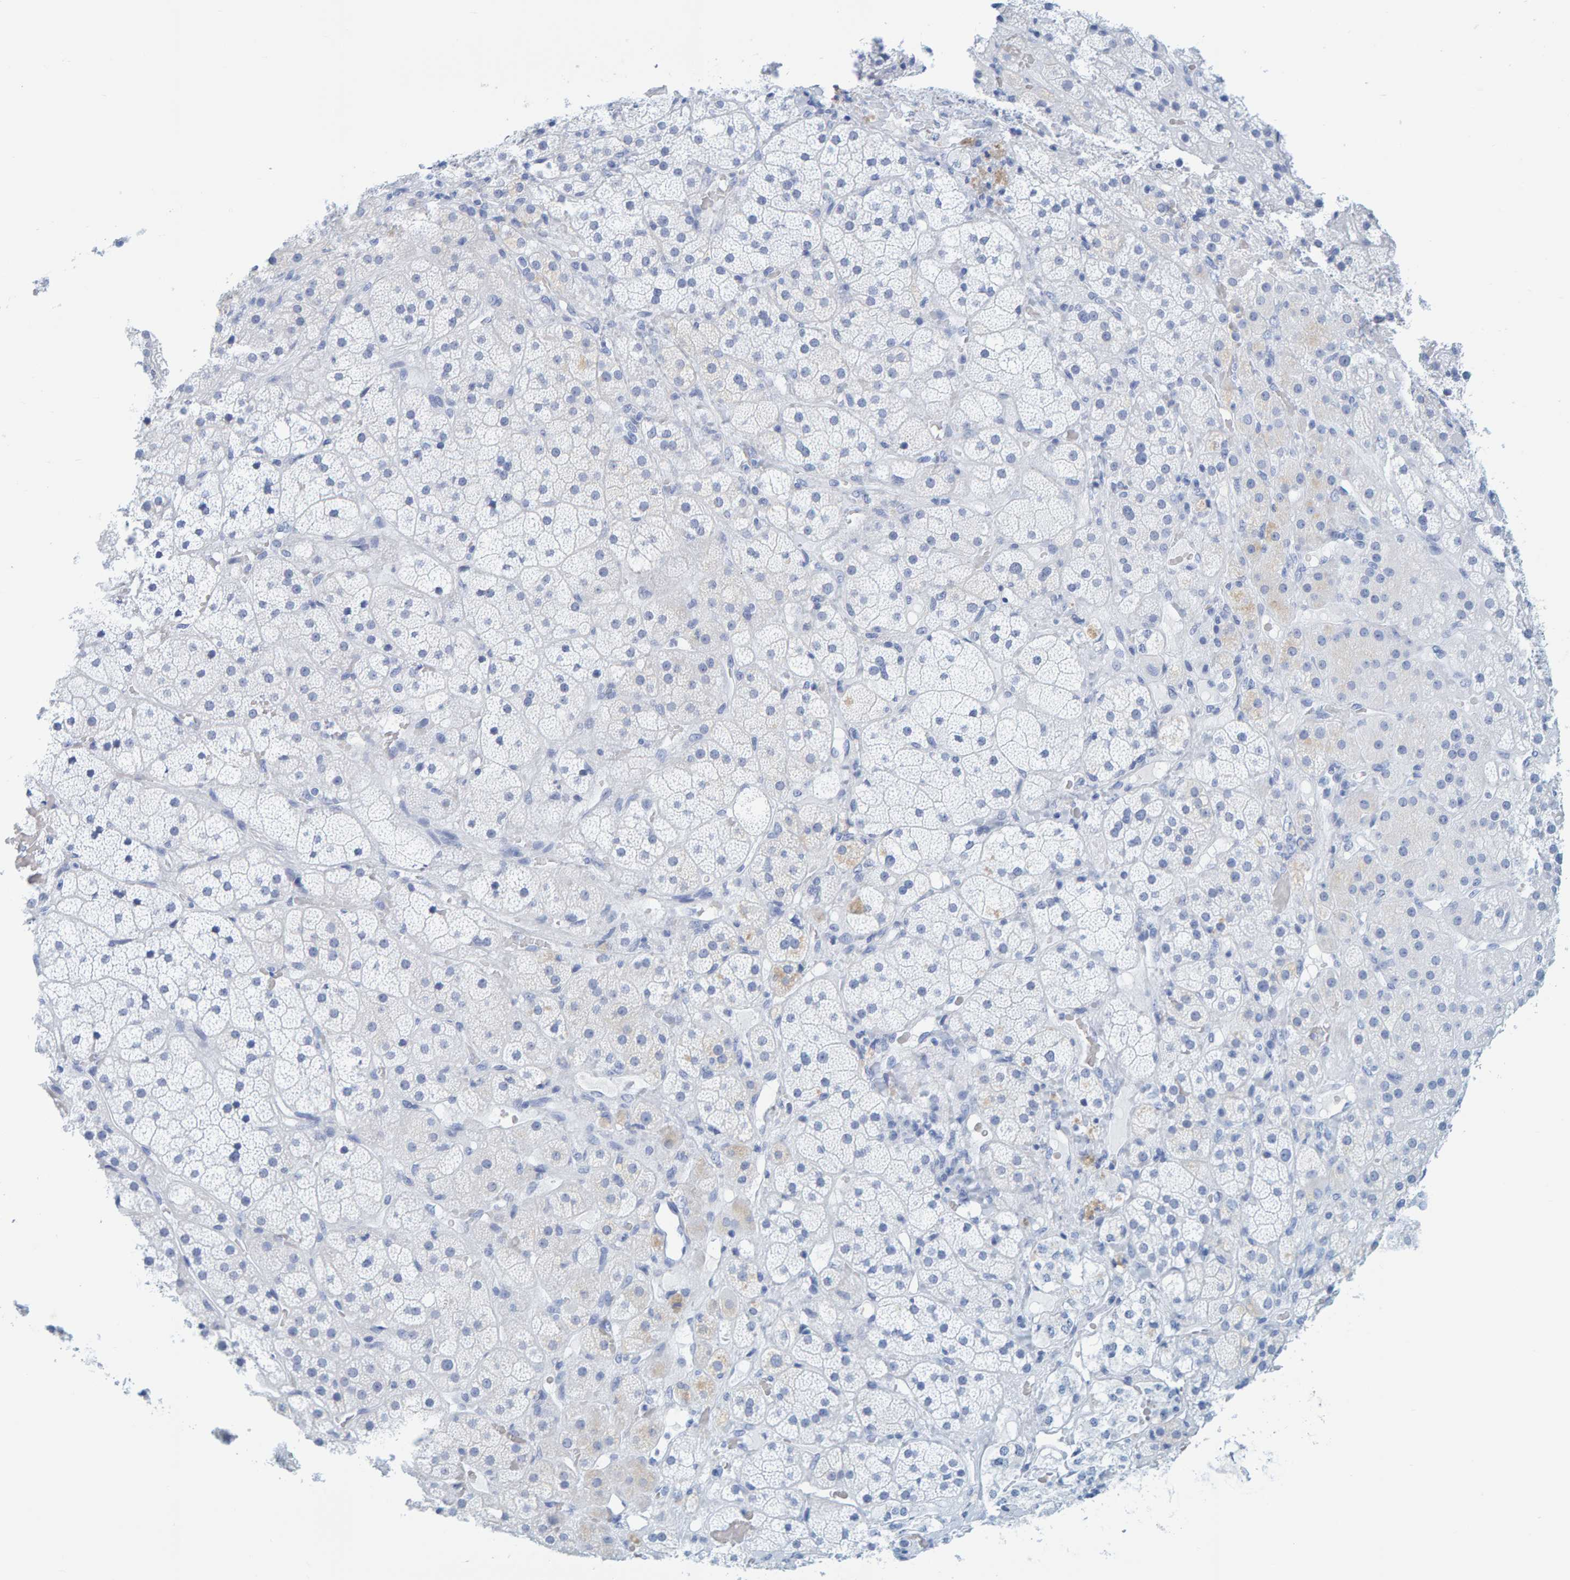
{"staining": {"intensity": "negative", "quantity": "none", "location": "none"}, "tissue": "adrenal gland", "cell_type": "Glandular cells", "image_type": "normal", "snomed": [{"axis": "morphology", "description": "Normal tissue, NOS"}, {"axis": "topography", "description": "Adrenal gland"}], "caption": "An image of human adrenal gland is negative for staining in glandular cells.", "gene": "SFTPC", "patient": {"sex": "male", "age": 57}}